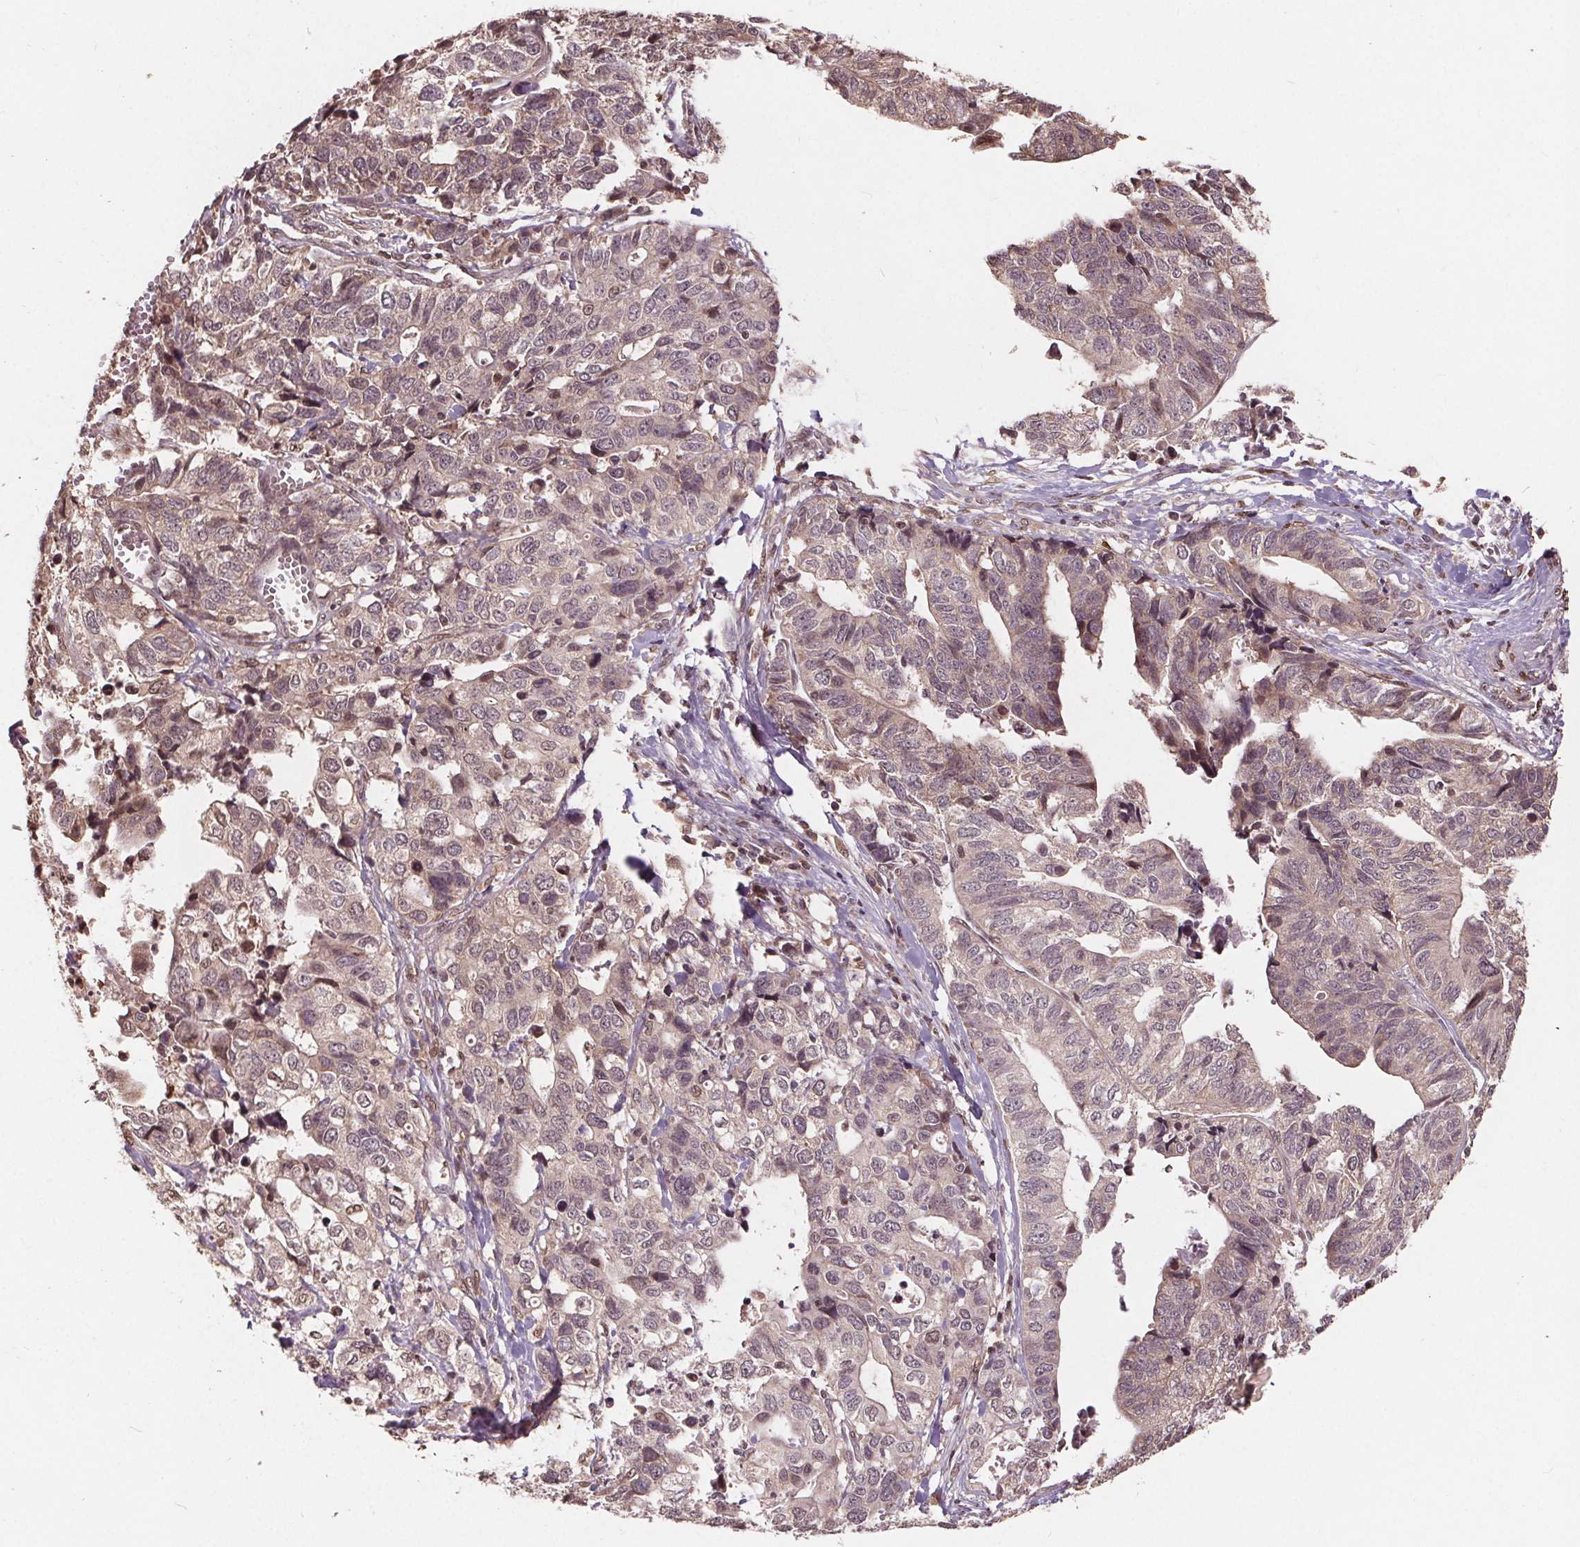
{"staining": {"intensity": "weak", "quantity": "25%-75%", "location": "cytoplasmic/membranous,nuclear"}, "tissue": "stomach cancer", "cell_type": "Tumor cells", "image_type": "cancer", "snomed": [{"axis": "morphology", "description": "Adenocarcinoma, NOS"}, {"axis": "topography", "description": "Stomach, upper"}], "caption": "This image exhibits immunohistochemistry staining of adenocarcinoma (stomach), with low weak cytoplasmic/membranous and nuclear staining in approximately 25%-75% of tumor cells.", "gene": "HIF1AN", "patient": {"sex": "female", "age": 67}}